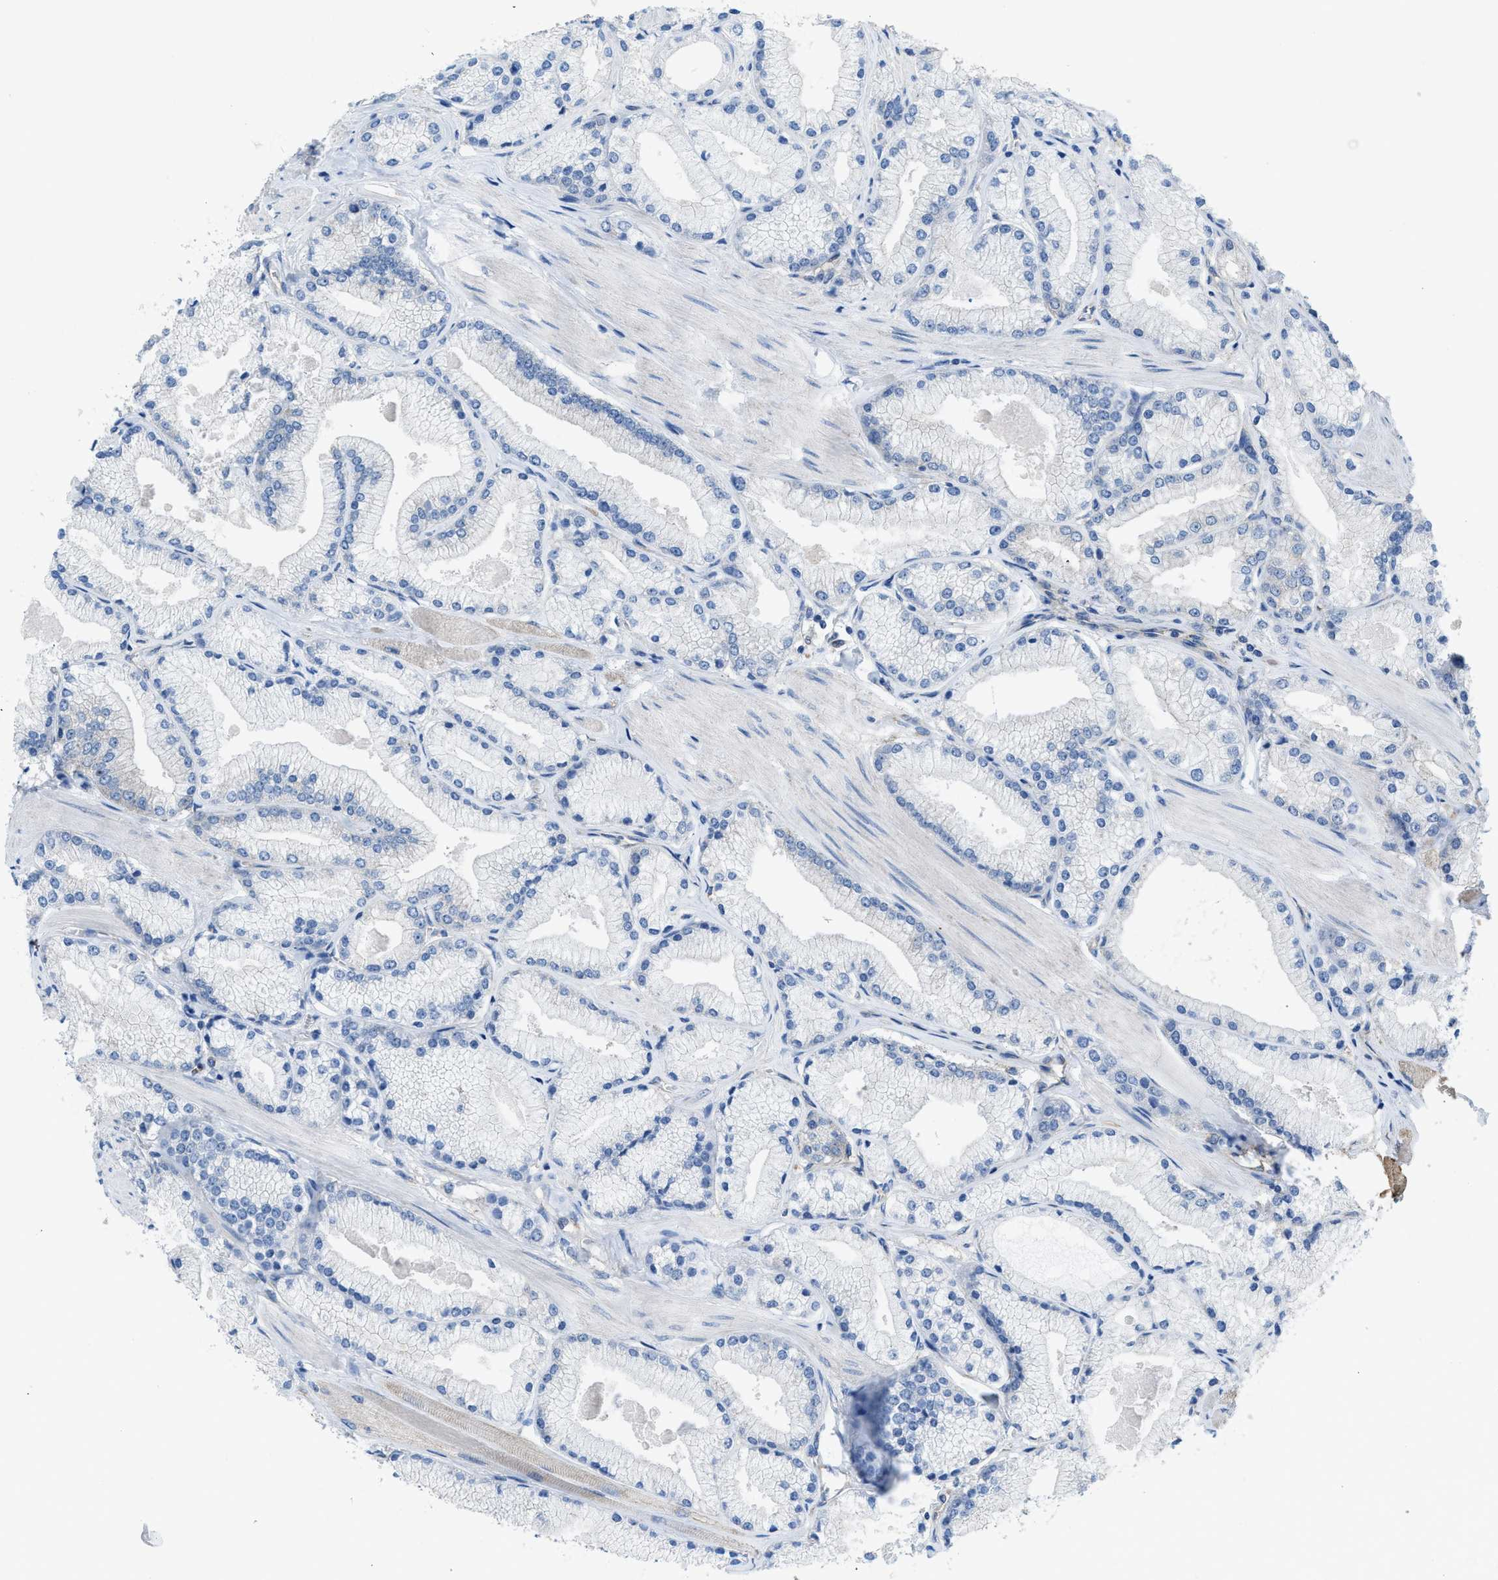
{"staining": {"intensity": "negative", "quantity": "none", "location": "none"}, "tissue": "prostate cancer", "cell_type": "Tumor cells", "image_type": "cancer", "snomed": [{"axis": "morphology", "description": "Adenocarcinoma, High grade"}, {"axis": "topography", "description": "Prostate"}], "caption": "DAB immunohistochemical staining of human prostate high-grade adenocarcinoma exhibits no significant positivity in tumor cells. (DAB (3,3'-diaminobenzidine) immunohistochemistry, high magnification).", "gene": "DOLPP1", "patient": {"sex": "male", "age": 50}}